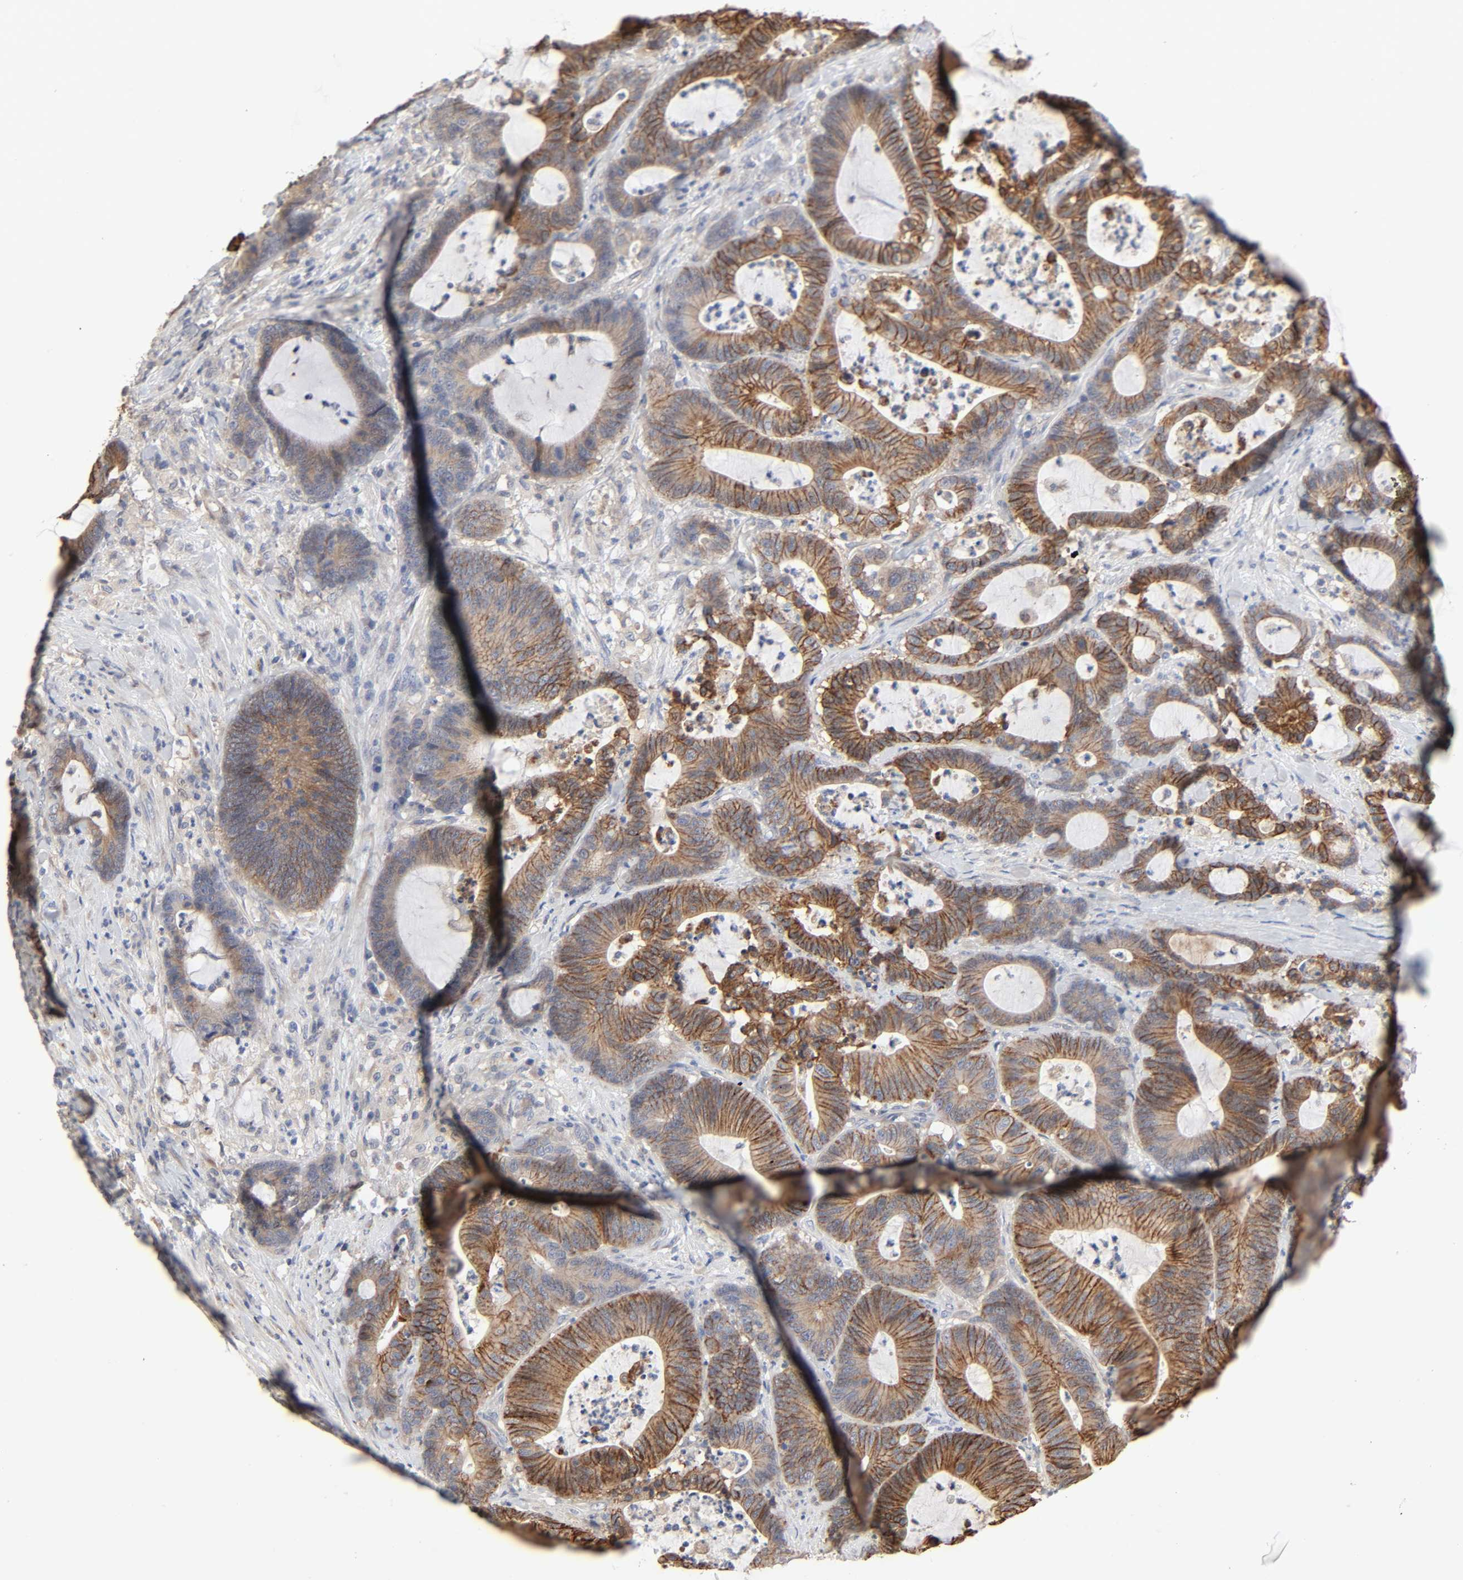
{"staining": {"intensity": "moderate", "quantity": ">75%", "location": "cytoplasmic/membranous"}, "tissue": "colorectal cancer", "cell_type": "Tumor cells", "image_type": "cancer", "snomed": [{"axis": "morphology", "description": "Adenocarcinoma, NOS"}, {"axis": "topography", "description": "Colon"}], "caption": "The photomicrograph displays a brown stain indicating the presence of a protein in the cytoplasmic/membranous of tumor cells in colorectal cancer (adenocarcinoma).", "gene": "NDRG2", "patient": {"sex": "female", "age": 84}}